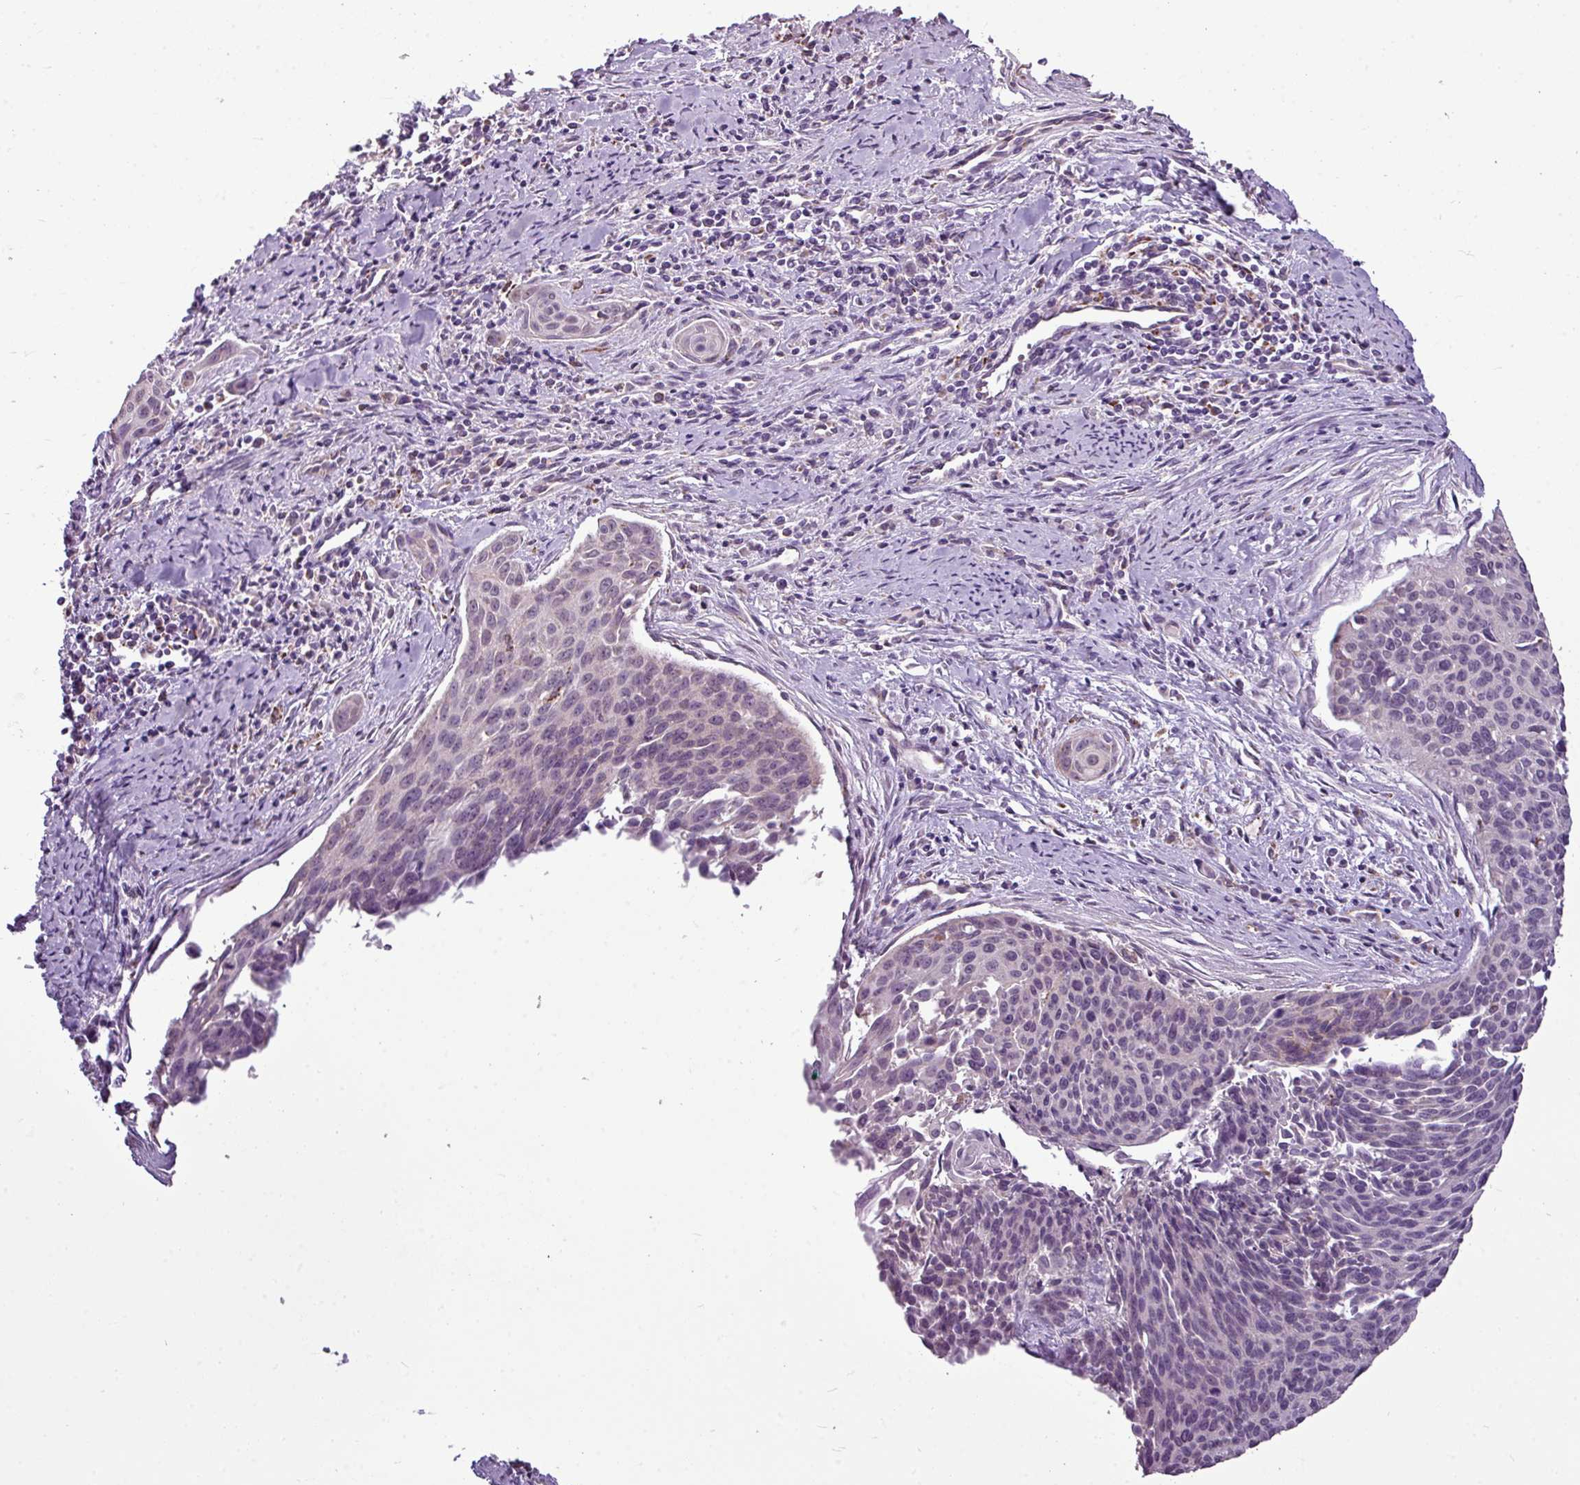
{"staining": {"intensity": "negative", "quantity": "none", "location": "none"}, "tissue": "cervical cancer", "cell_type": "Tumor cells", "image_type": "cancer", "snomed": [{"axis": "morphology", "description": "Squamous cell carcinoma, NOS"}, {"axis": "topography", "description": "Cervix"}], "caption": "Immunohistochemical staining of human cervical cancer (squamous cell carcinoma) reveals no significant positivity in tumor cells.", "gene": "ALDH2", "patient": {"sex": "female", "age": 55}}